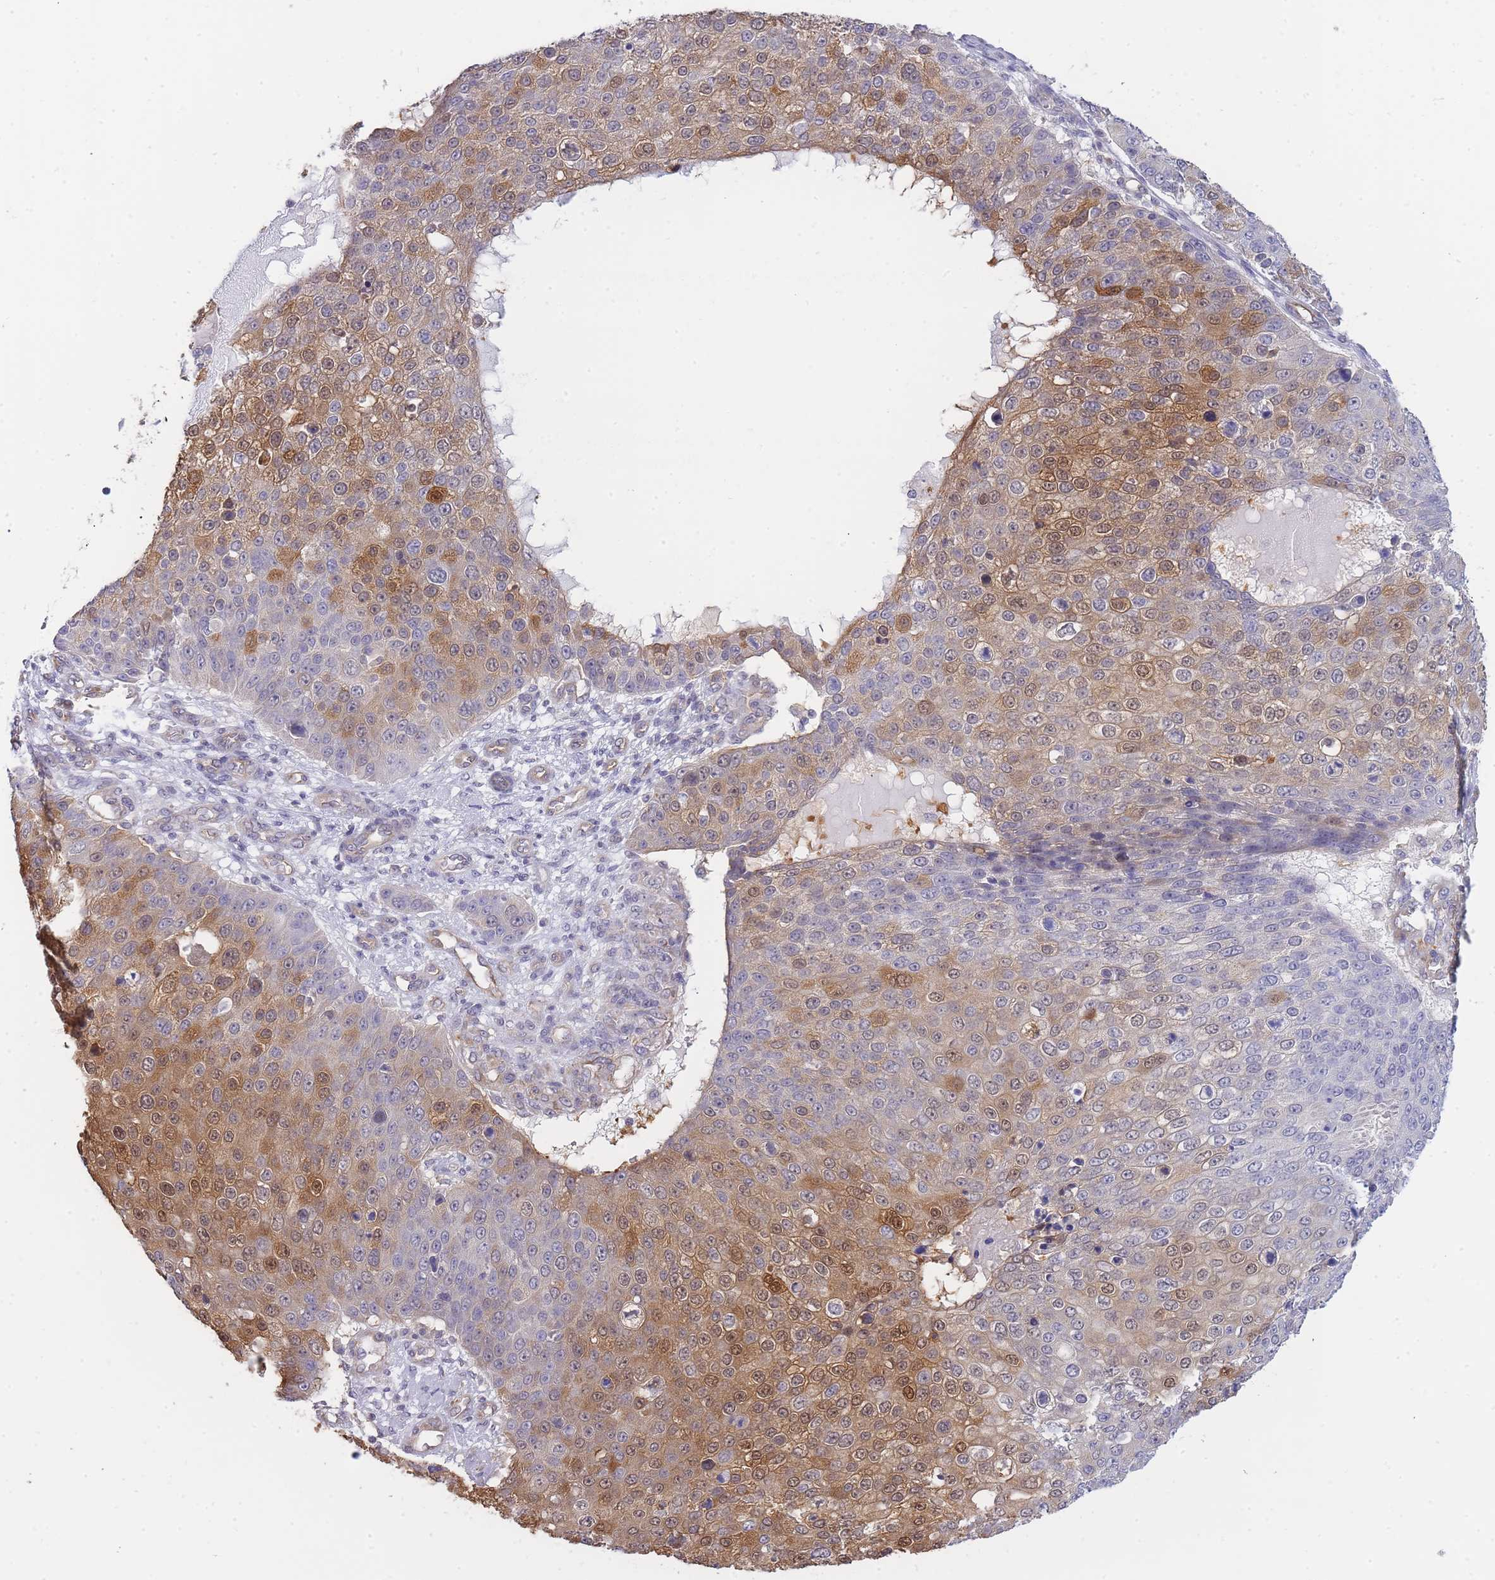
{"staining": {"intensity": "moderate", "quantity": "25%-75%", "location": "cytoplasmic/membranous,nuclear"}, "tissue": "skin cancer", "cell_type": "Tumor cells", "image_type": "cancer", "snomed": [{"axis": "morphology", "description": "Squamous cell carcinoma, NOS"}, {"axis": "topography", "description": "Skin"}], "caption": "A medium amount of moderate cytoplasmic/membranous and nuclear staining is appreciated in about 25%-75% of tumor cells in skin cancer (squamous cell carcinoma) tissue.", "gene": "C19orf25", "patient": {"sex": "male", "age": 71}}